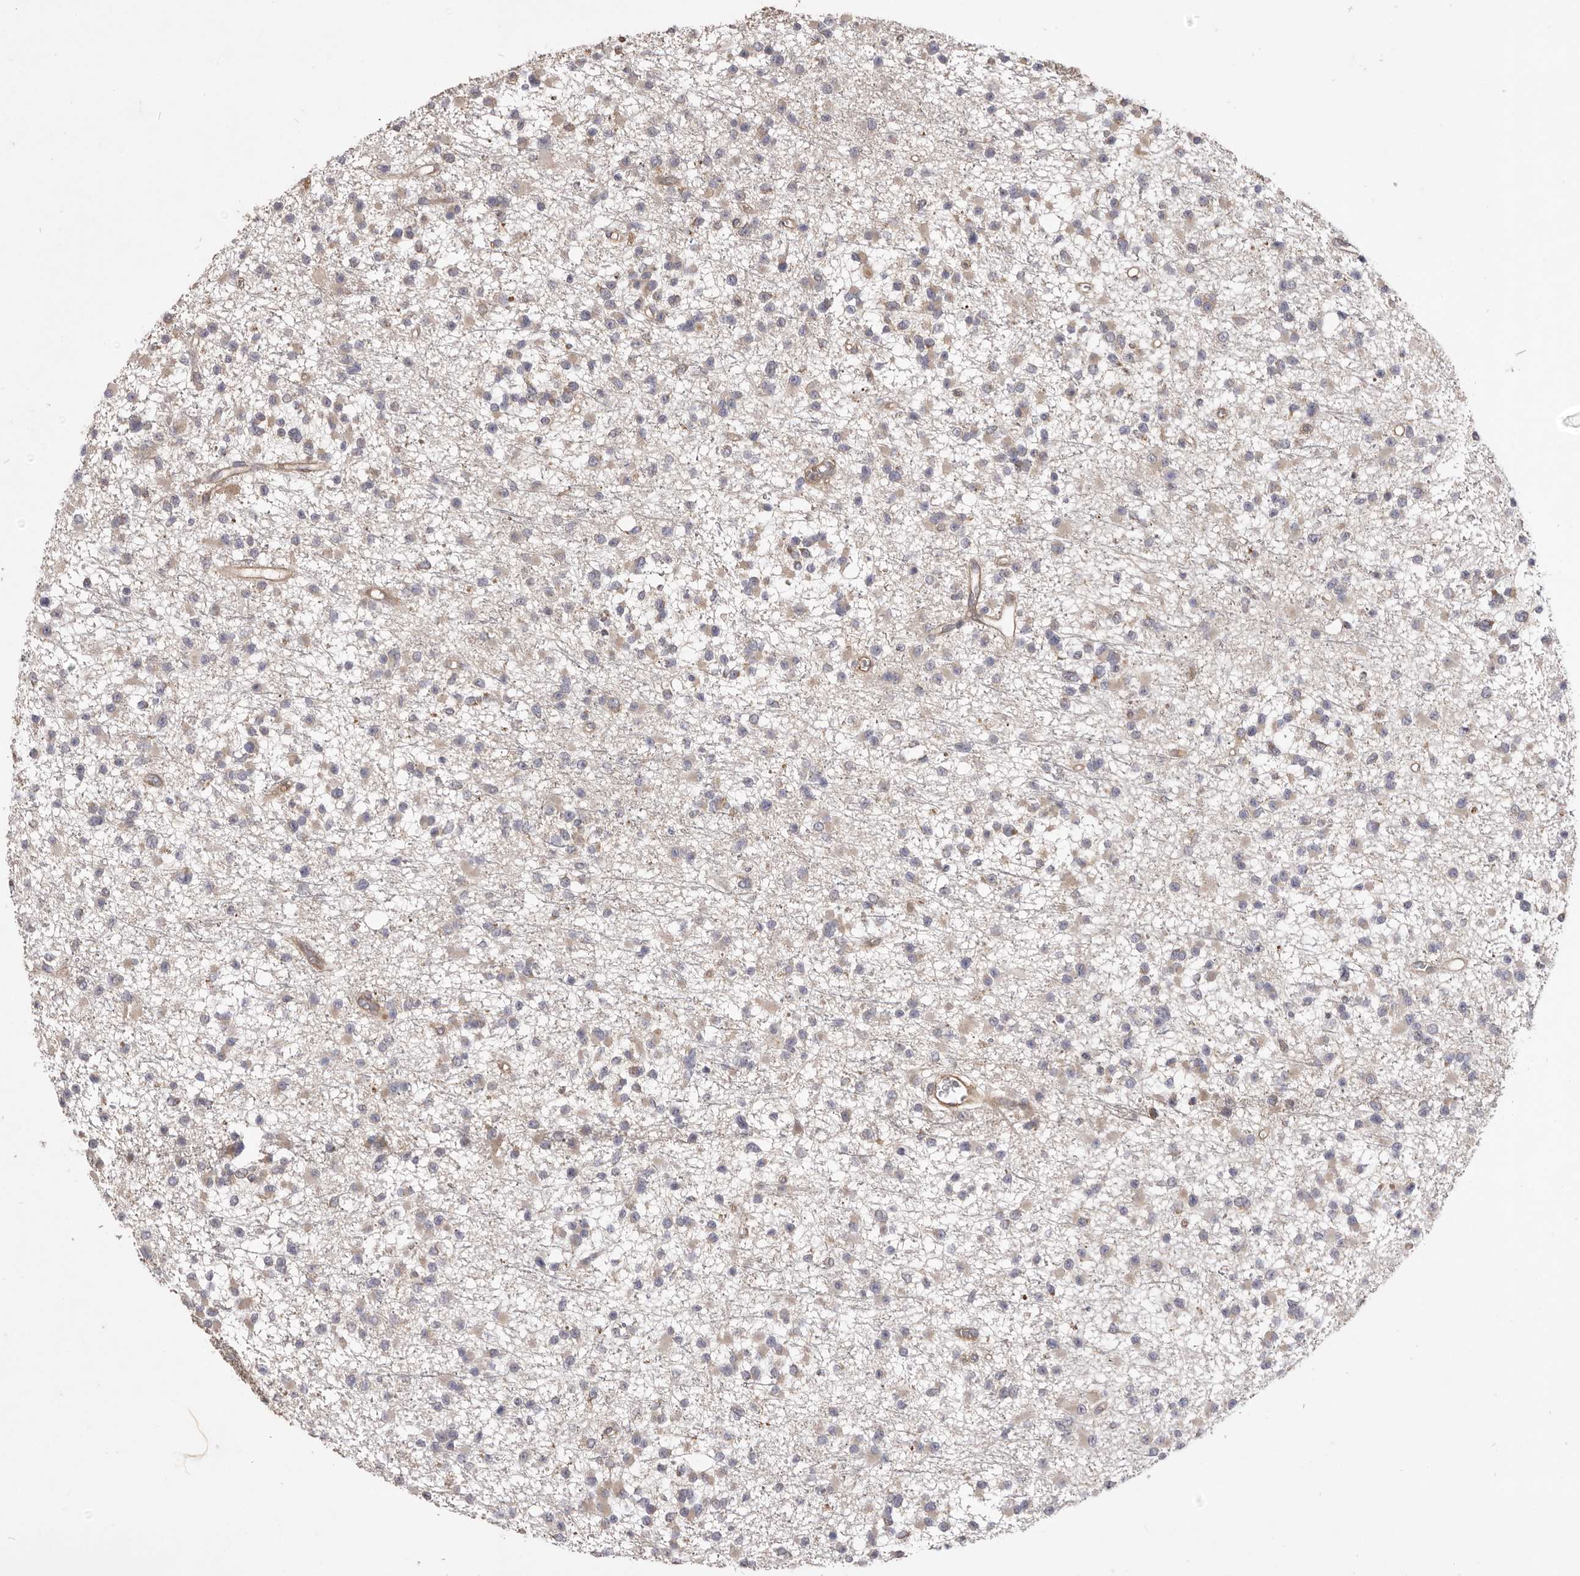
{"staining": {"intensity": "negative", "quantity": "none", "location": "none"}, "tissue": "glioma", "cell_type": "Tumor cells", "image_type": "cancer", "snomed": [{"axis": "morphology", "description": "Glioma, malignant, Low grade"}, {"axis": "topography", "description": "Brain"}], "caption": "Immunohistochemistry (IHC) micrograph of neoplastic tissue: human low-grade glioma (malignant) stained with DAB displays no significant protein expression in tumor cells.", "gene": "VPS45", "patient": {"sex": "female", "age": 22}}